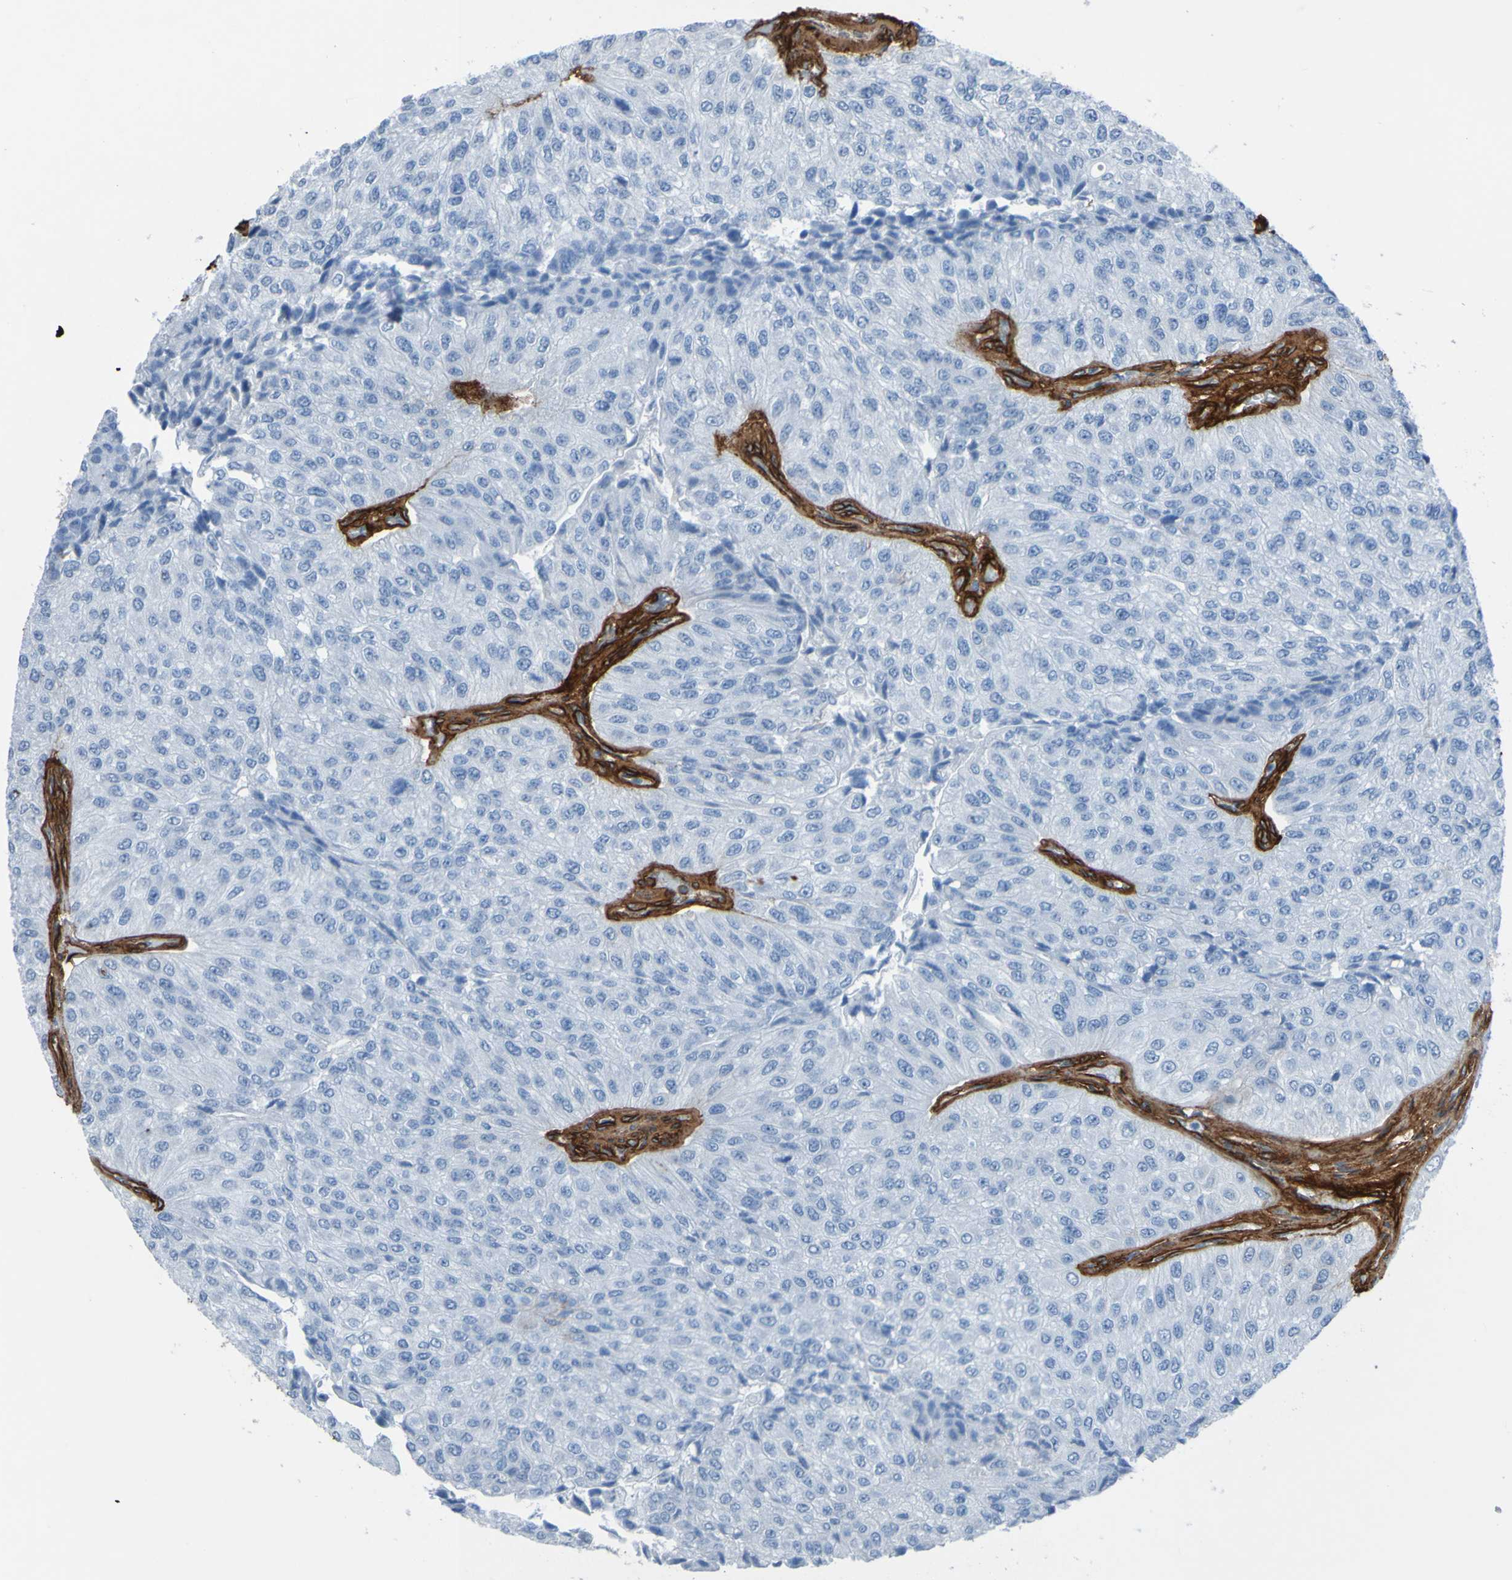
{"staining": {"intensity": "negative", "quantity": "none", "location": "none"}, "tissue": "urothelial cancer", "cell_type": "Tumor cells", "image_type": "cancer", "snomed": [{"axis": "morphology", "description": "Urothelial carcinoma, High grade"}, {"axis": "topography", "description": "Kidney"}, {"axis": "topography", "description": "Urinary bladder"}], "caption": "Immunohistochemistry of human urothelial carcinoma (high-grade) displays no expression in tumor cells.", "gene": "COL4A2", "patient": {"sex": "male", "age": 77}}